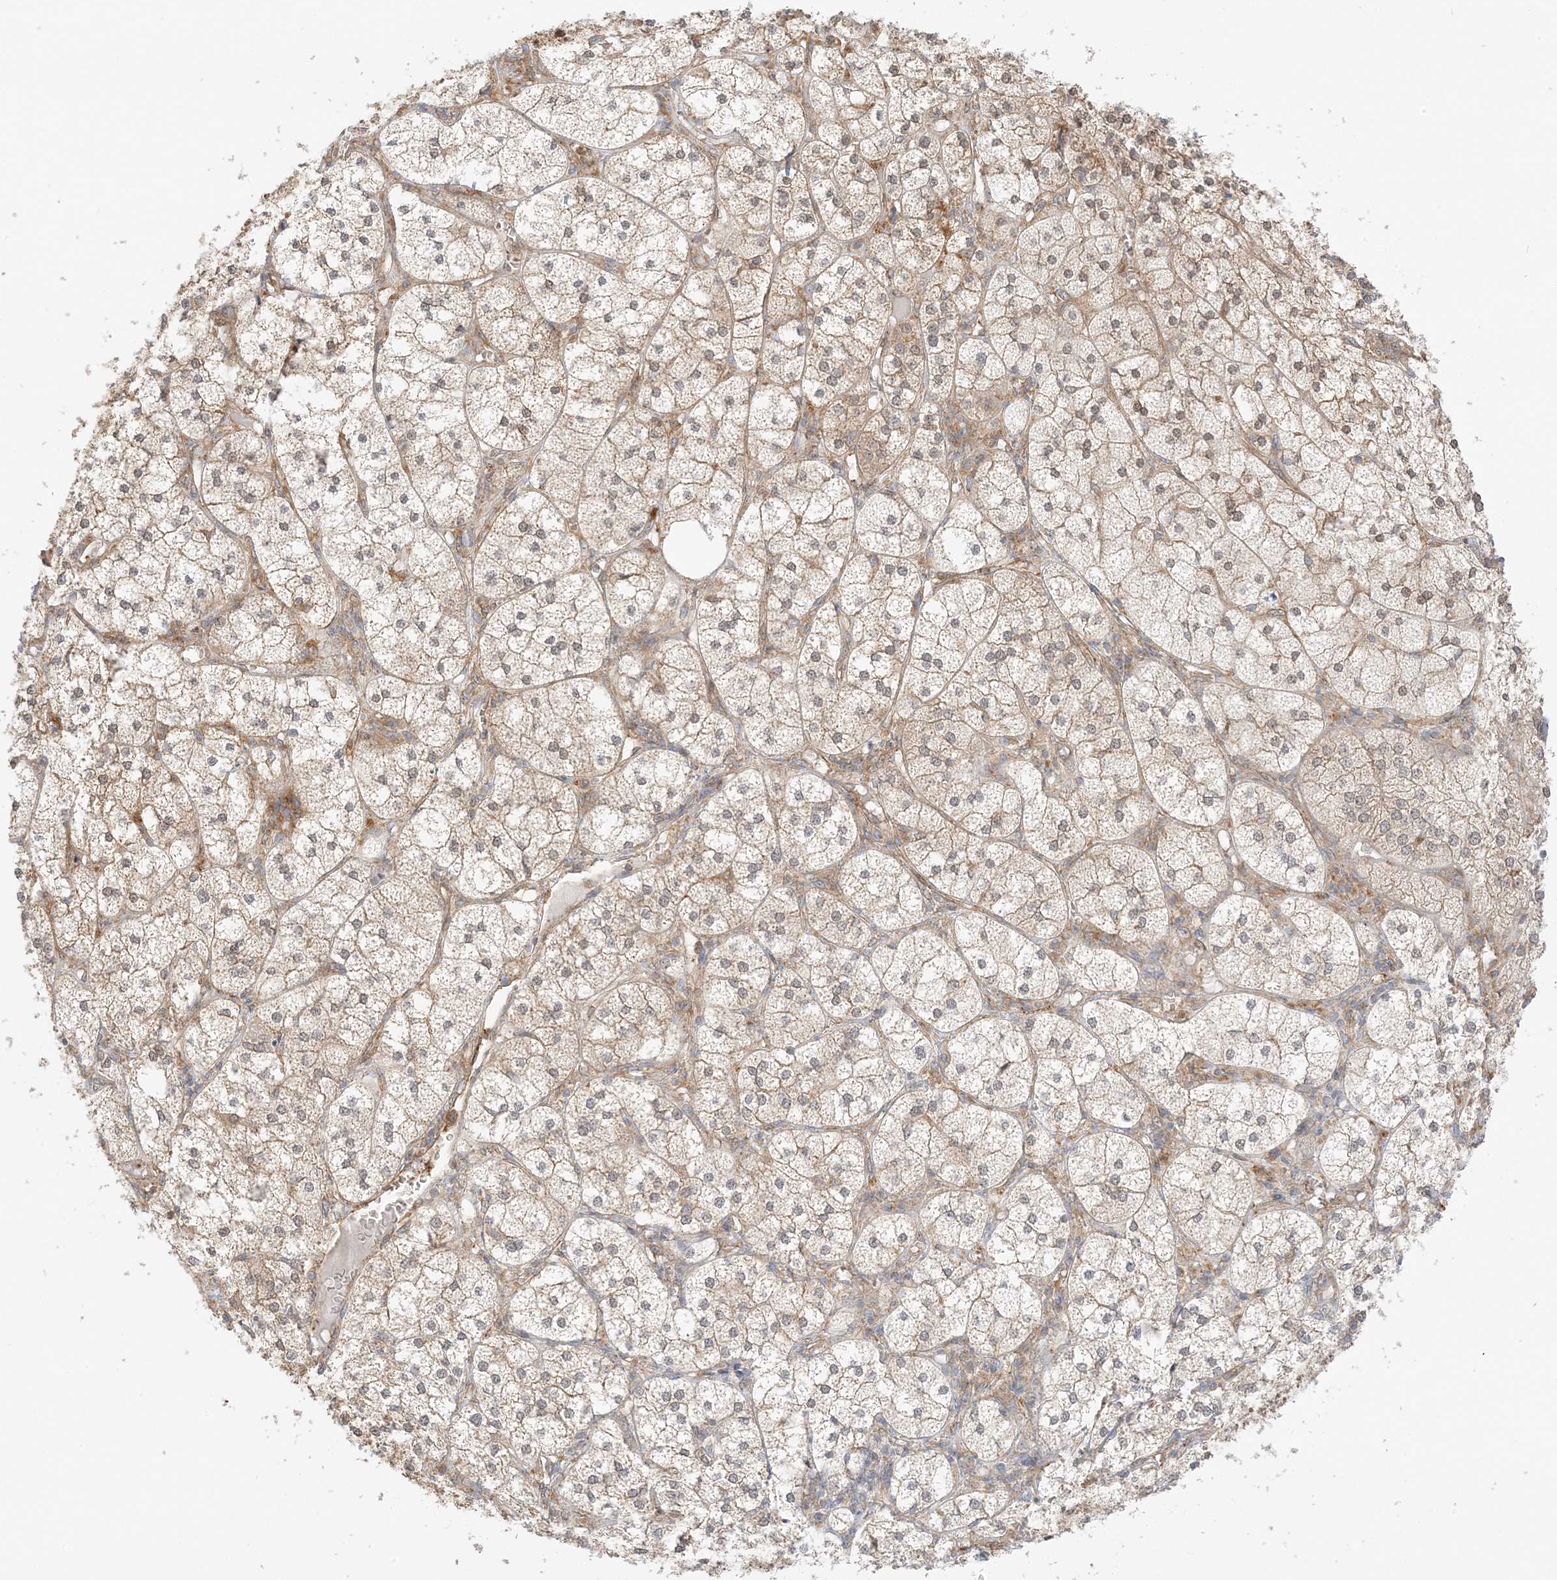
{"staining": {"intensity": "moderate", "quantity": ">75%", "location": "cytoplasmic/membranous,nuclear"}, "tissue": "adrenal gland", "cell_type": "Glandular cells", "image_type": "normal", "snomed": [{"axis": "morphology", "description": "Normal tissue, NOS"}, {"axis": "topography", "description": "Adrenal gland"}], "caption": "DAB immunohistochemical staining of unremarkable adrenal gland exhibits moderate cytoplasmic/membranous,nuclear protein staining in approximately >75% of glandular cells.", "gene": "UBAP2L", "patient": {"sex": "female", "age": 61}}